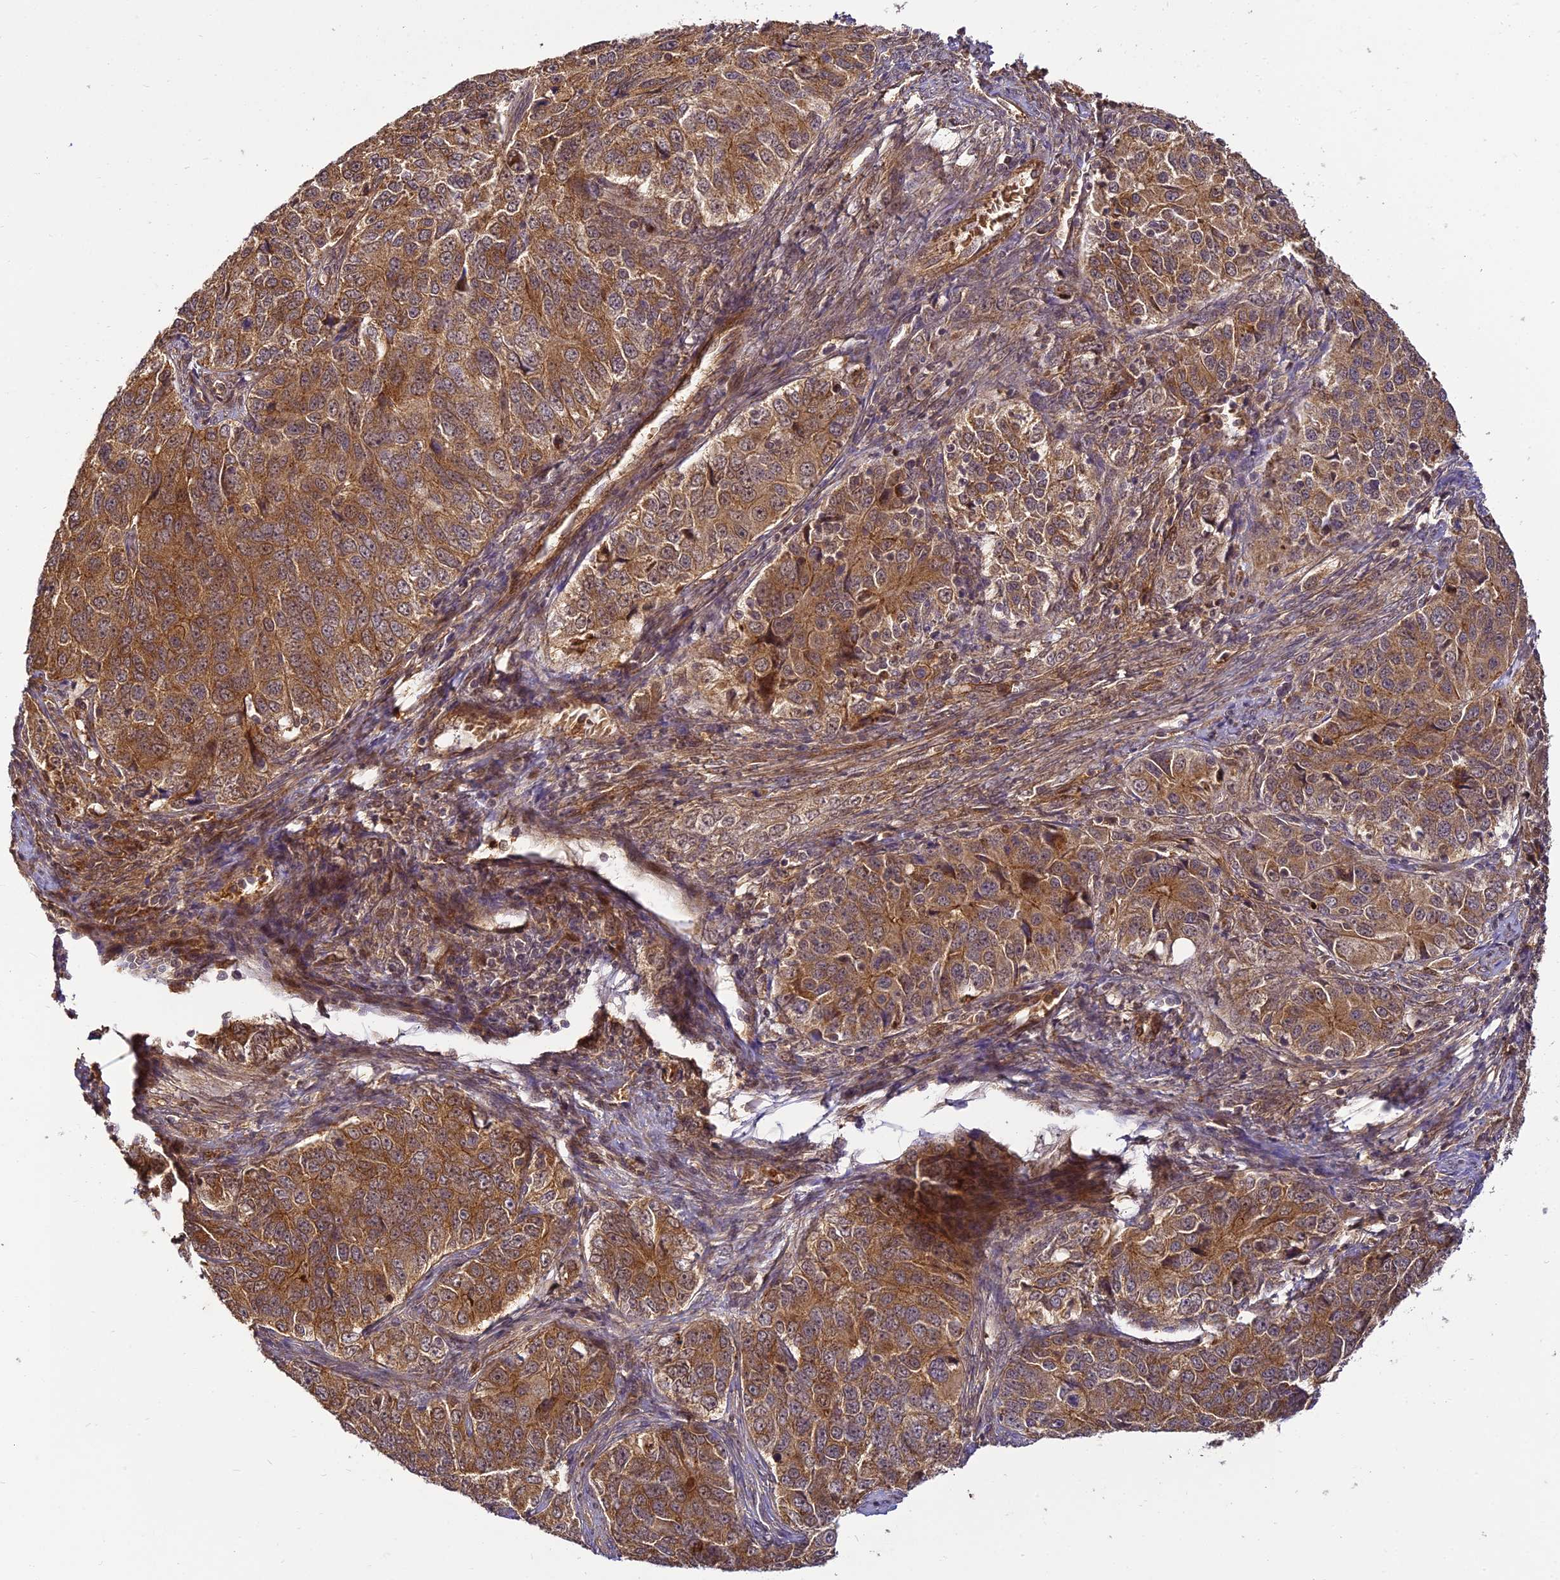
{"staining": {"intensity": "moderate", "quantity": ">75%", "location": "cytoplasmic/membranous"}, "tissue": "ovarian cancer", "cell_type": "Tumor cells", "image_type": "cancer", "snomed": [{"axis": "morphology", "description": "Carcinoma, endometroid"}, {"axis": "topography", "description": "Ovary"}], "caption": "Ovarian endometroid carcinoma stained with DAB (3,3'-diaminobenzidine) IHC displays medium levels of moderate cytoplasmic/membranous staining in about >75% of tumor cells.", "gene": "BCDIN3D", "patient": {"sex": "female", "age": 51}}